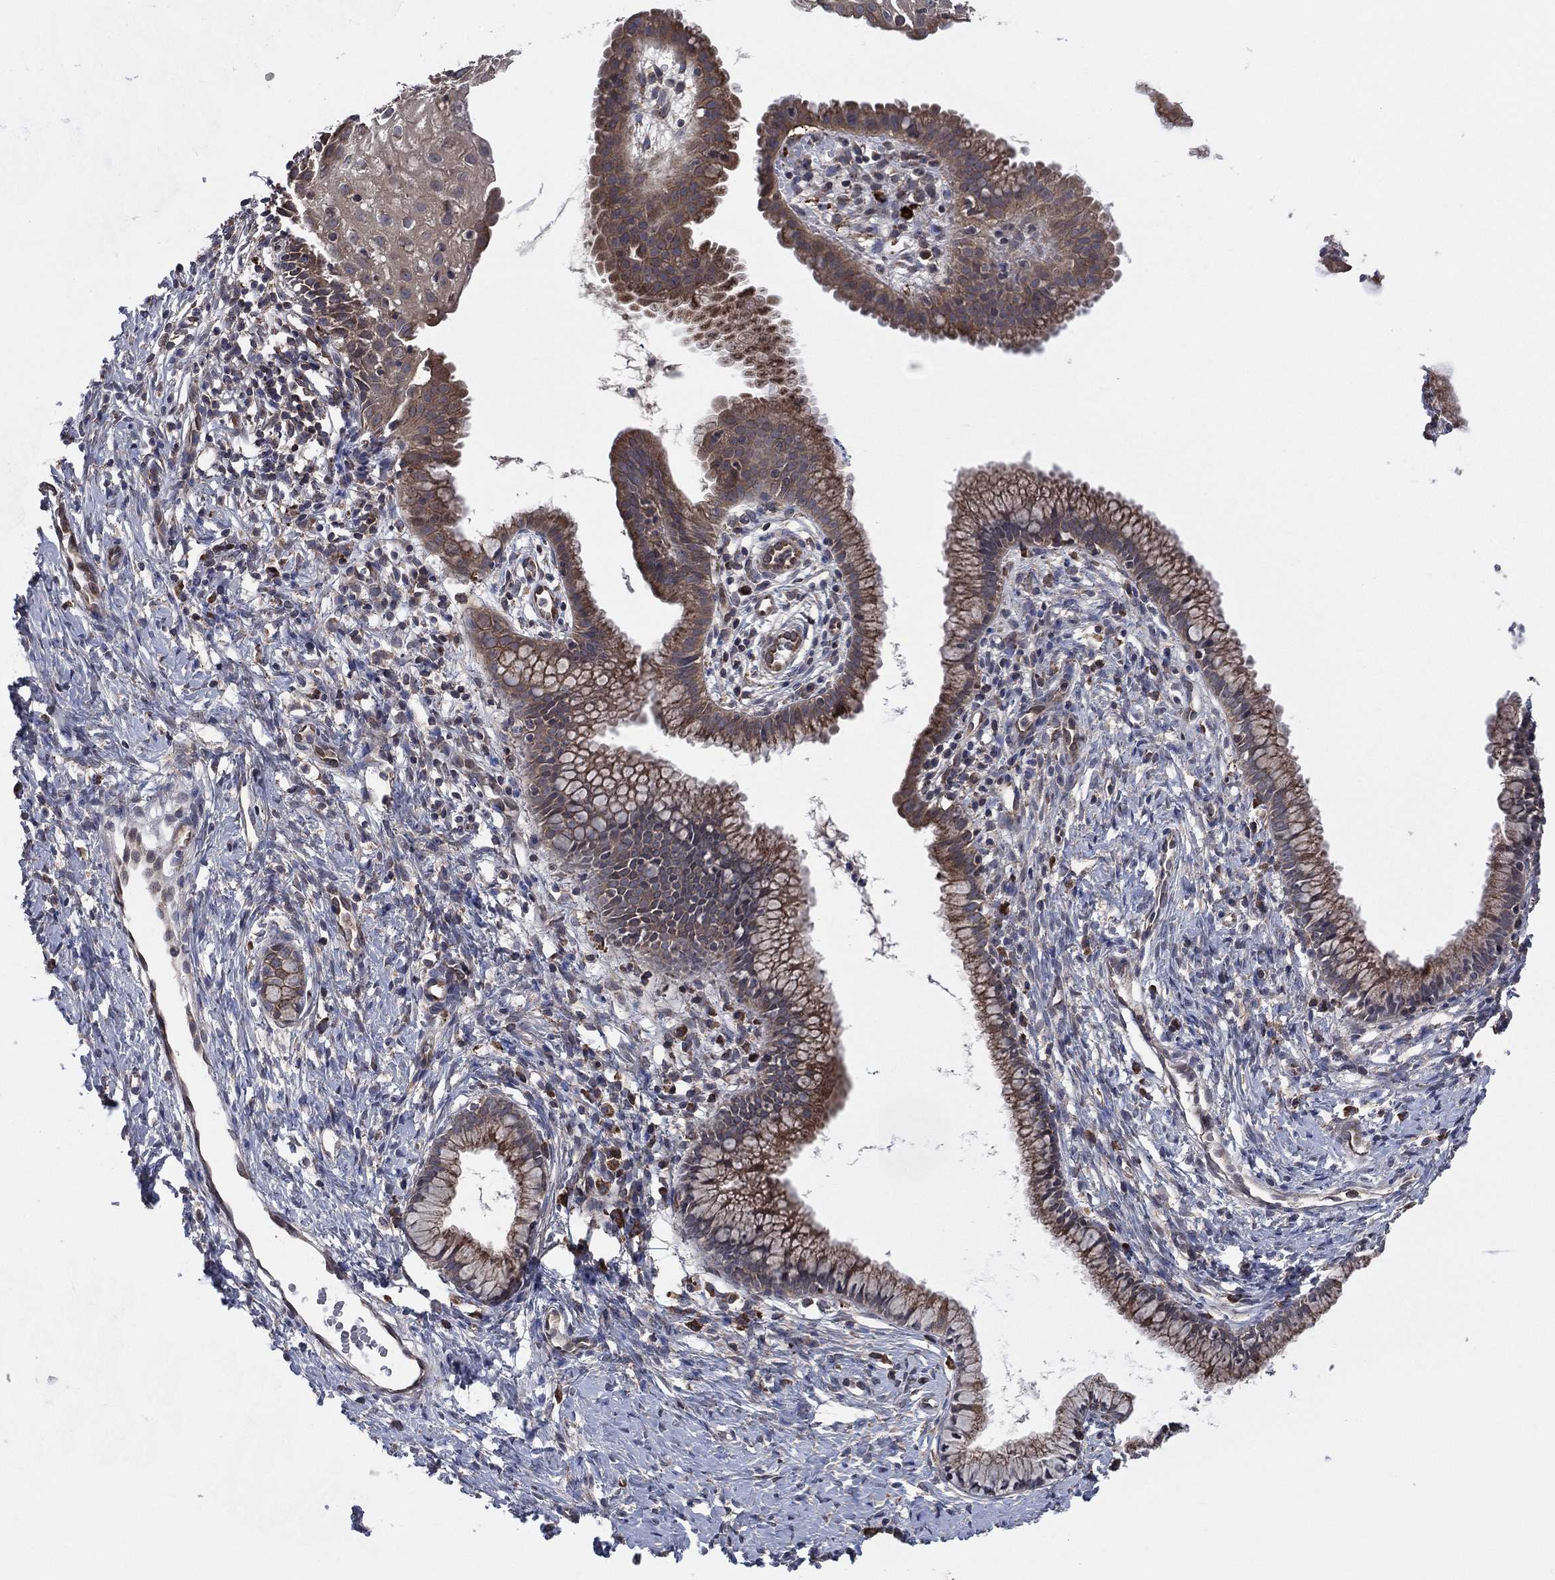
{"staining": {"intensity": "moderate", "quantity": ">75%", "location": "cytoplasmic/membranous"}, "tissue": "cervix", "cell_type": "Glandular cells", "image_type": "normal", "snomed": [{"axis": "morphology", "description": "Normal tissue, NOS"}, {"axis": "topography", "description": "Cervix"}], "caption": "Moderate cytoplasmic/membranous staining for a protein is identified in approximately >75% of glandular cells of normal cervix using IHC.", "gene": "C2orf76", "patient": {"sex": "female", "age": 39}}